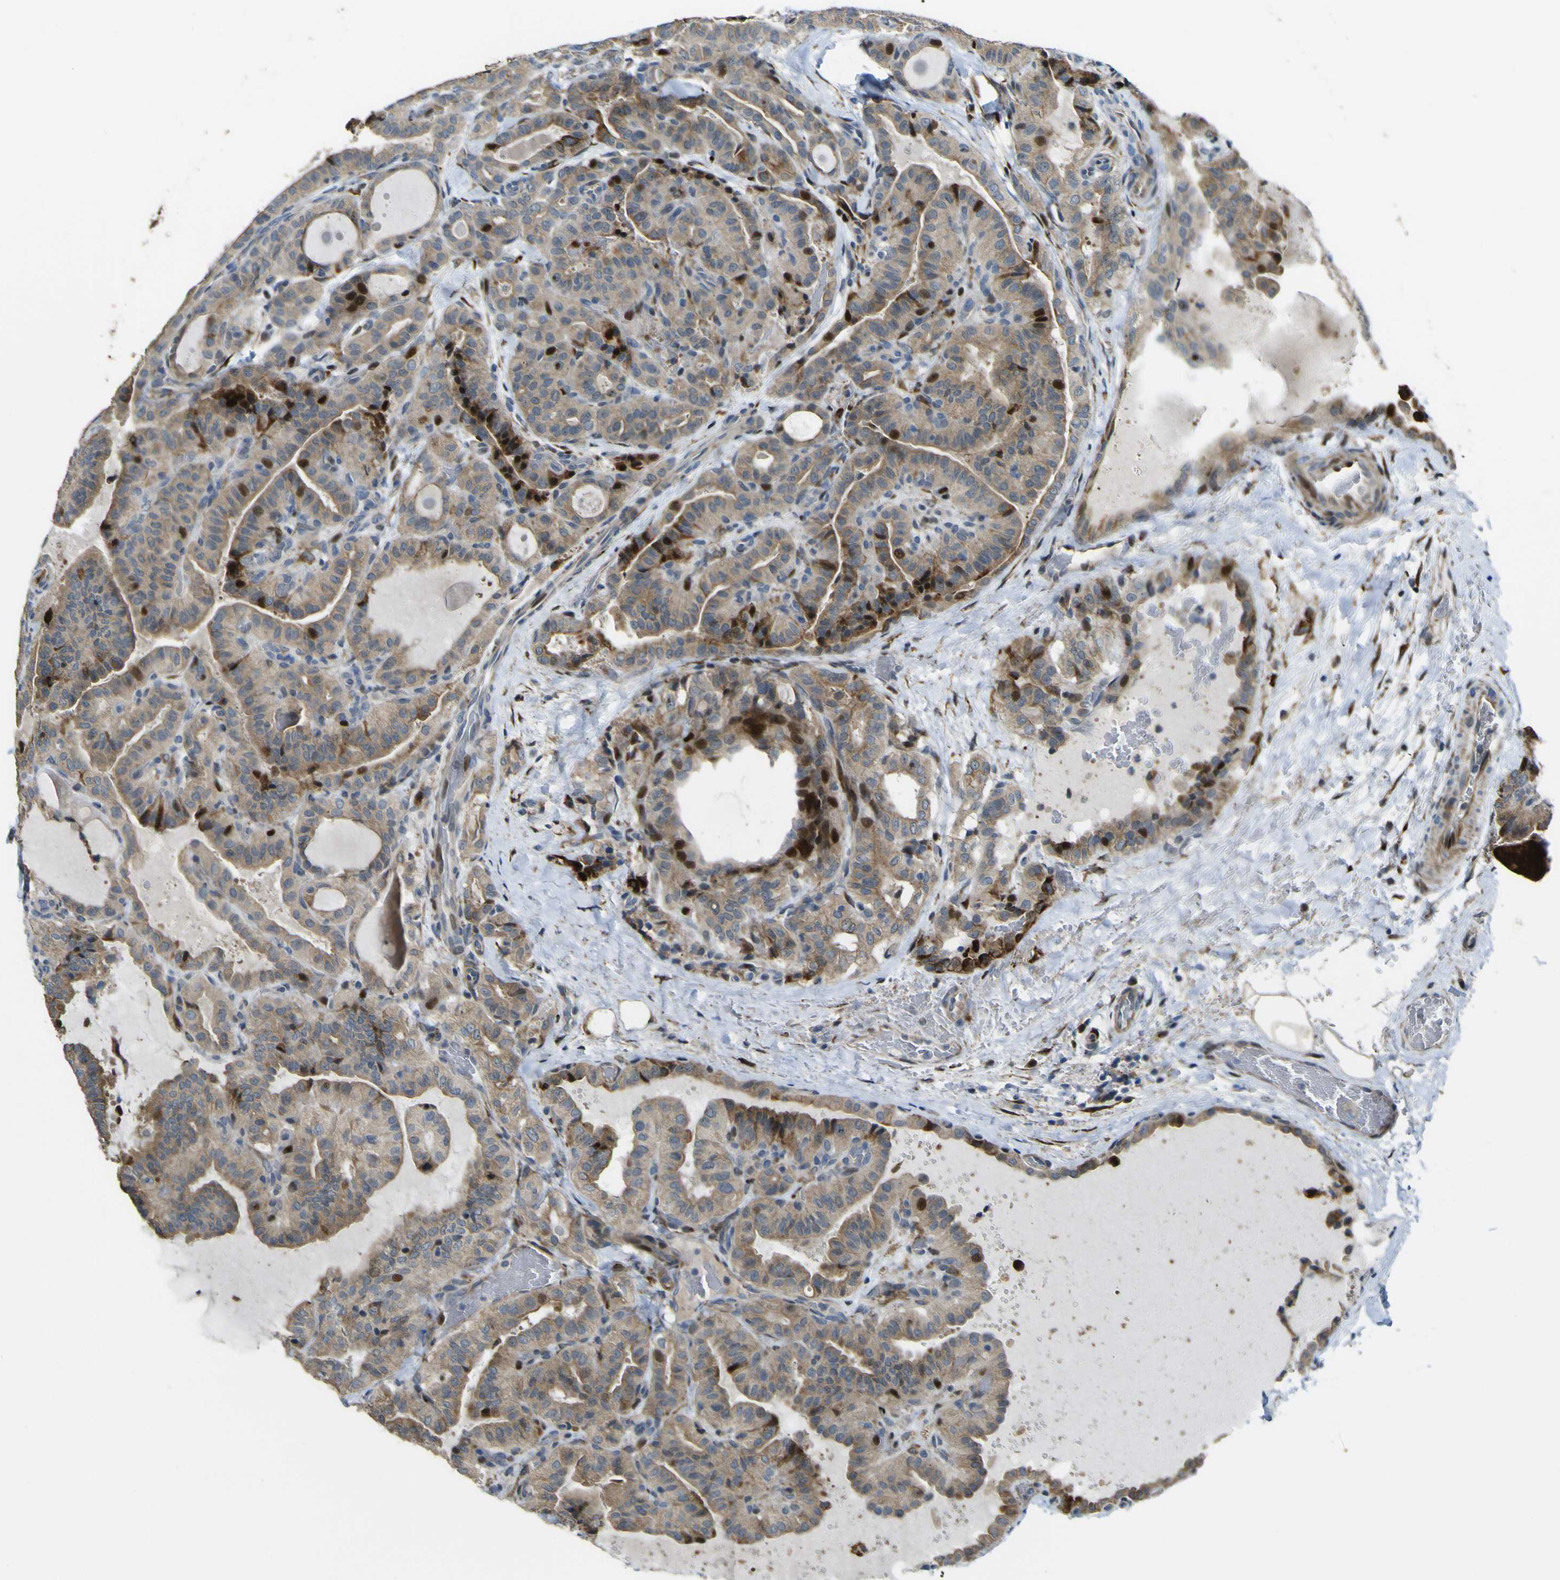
{"staining": {"intensity": "strong", "quantity": "25%-75%", "location": "cytoplasmic/membranous,nuclear"}, "tissue": "thyroid cancer", "cell_type": "Tumor cells", "image_type": "cancer", "snomed": [{"axis": "morphology", "description": "Papillary adenocarcinoma, NOS"}, {"axis": "topography", "description": "Thyroid gland"}], "caption": "High-magnification brightfield microscopy of papillary adenocarcinoma (thyroid) stained with DAB (3,3'-diaminobenzidine) (brown) and counterstained with hematoxylin (blue). tumor cells exhibit strong cytoplasmic/membranous and nuclear positivity is identified in about25%-75% of cells. The protein of interest is shown in brown color, while the nuclei are stained blue.", "gene": "LBHD1", "patient": {"sex": "male", "age": 77}}